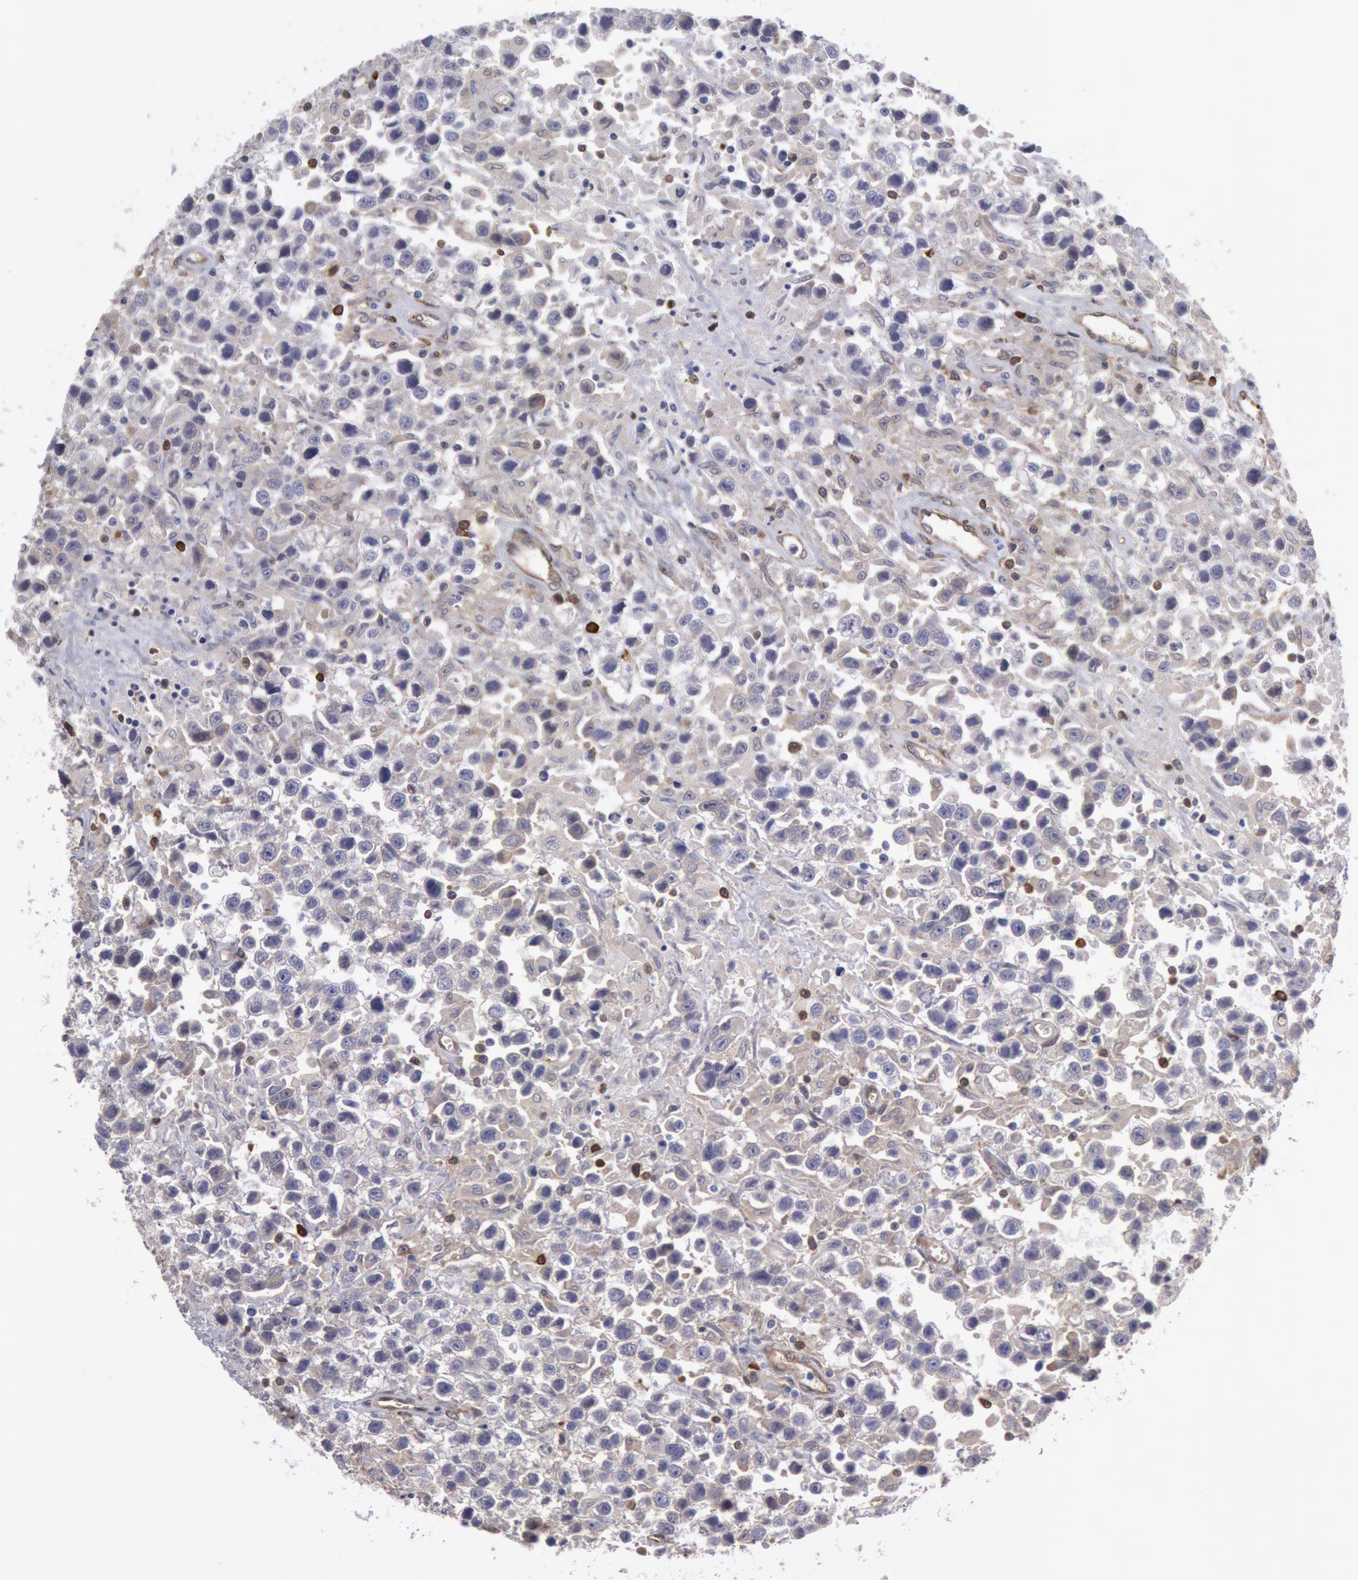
{"staining": {"intensity": "negative", "quantity": "none", "location": "none"}, "tissue": "testis cancer", "cell_type": "Tumor cells", "image_type": "cancer", "snomed": [{"axis": "morphology", "description": "Seminoma, NOS"}, {"axis": "topography", "description": "Testis"}], "caption": "This is an immunohistochemistry (IHC) histopathology image of human seminoma (testis). There is no staining in tumor cells.", "gene": "CCDC50", "patient": {"sex": "male", "age": 43}}